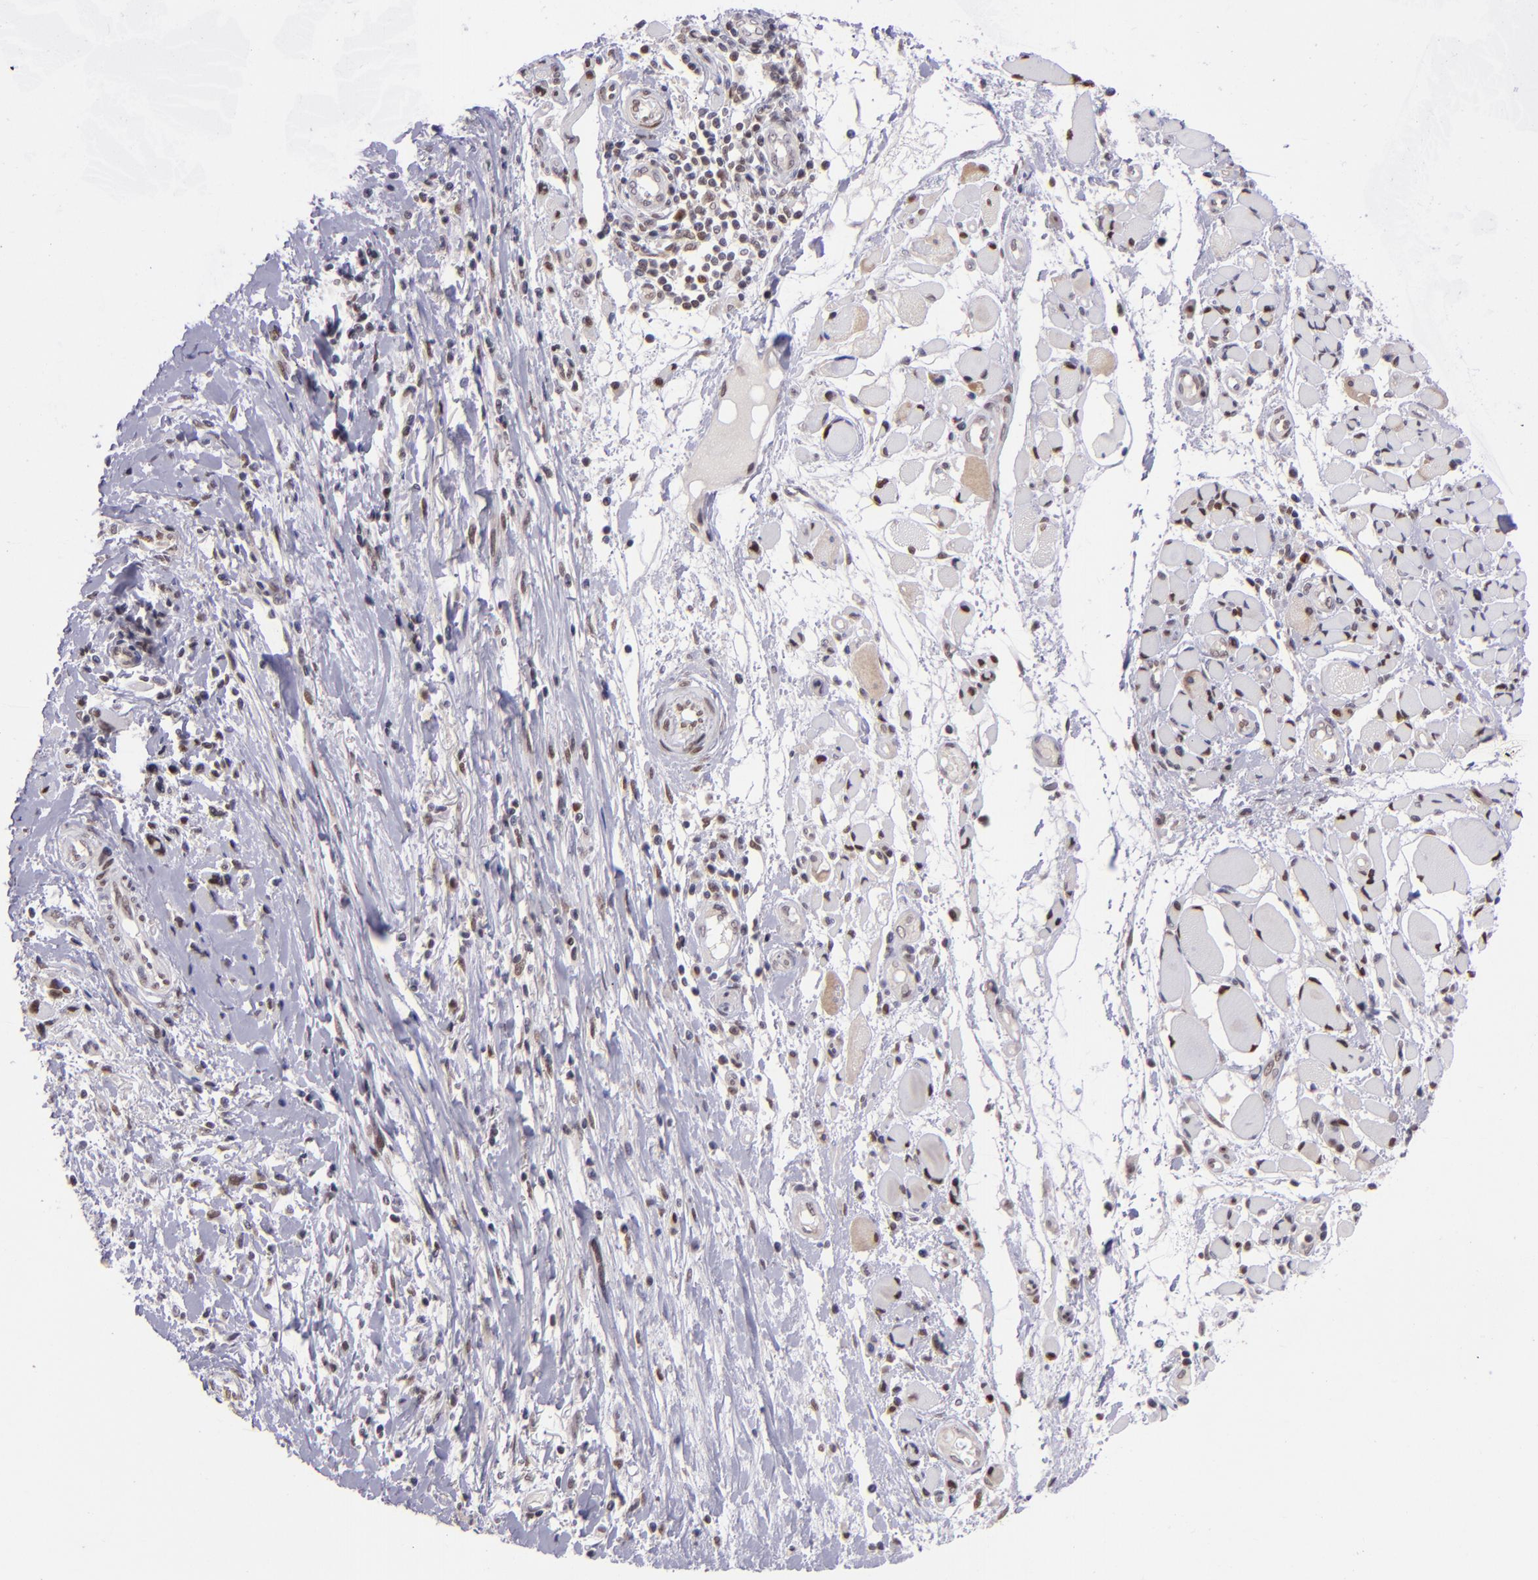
{"staining": {"intensity": "moderate", "quantity": ">75%", "location": "nuclear"}, "tissue": "melanoma", "cell_type": "Tumor cells", "image_type": "cancer", "snomed": [{"axis": "morphology", "description": "Malignant melanoma, NOS"}, {"axis": "topography", "description": "Skin"}], "caption": "IHC staining of malignant melanoma, which displays medium levels of moderate nuclear positivity in approximately >75% of tumor cells indicating moderate nuclear protein positivity. The staining was performed using DAB (3,3'-diaminobenzidine) (brown) for protein detection and nuclei were counterstained in hematoxylin (blue).", "gene": "BAG1", "patient": {"sex": "male", "age": 91}}